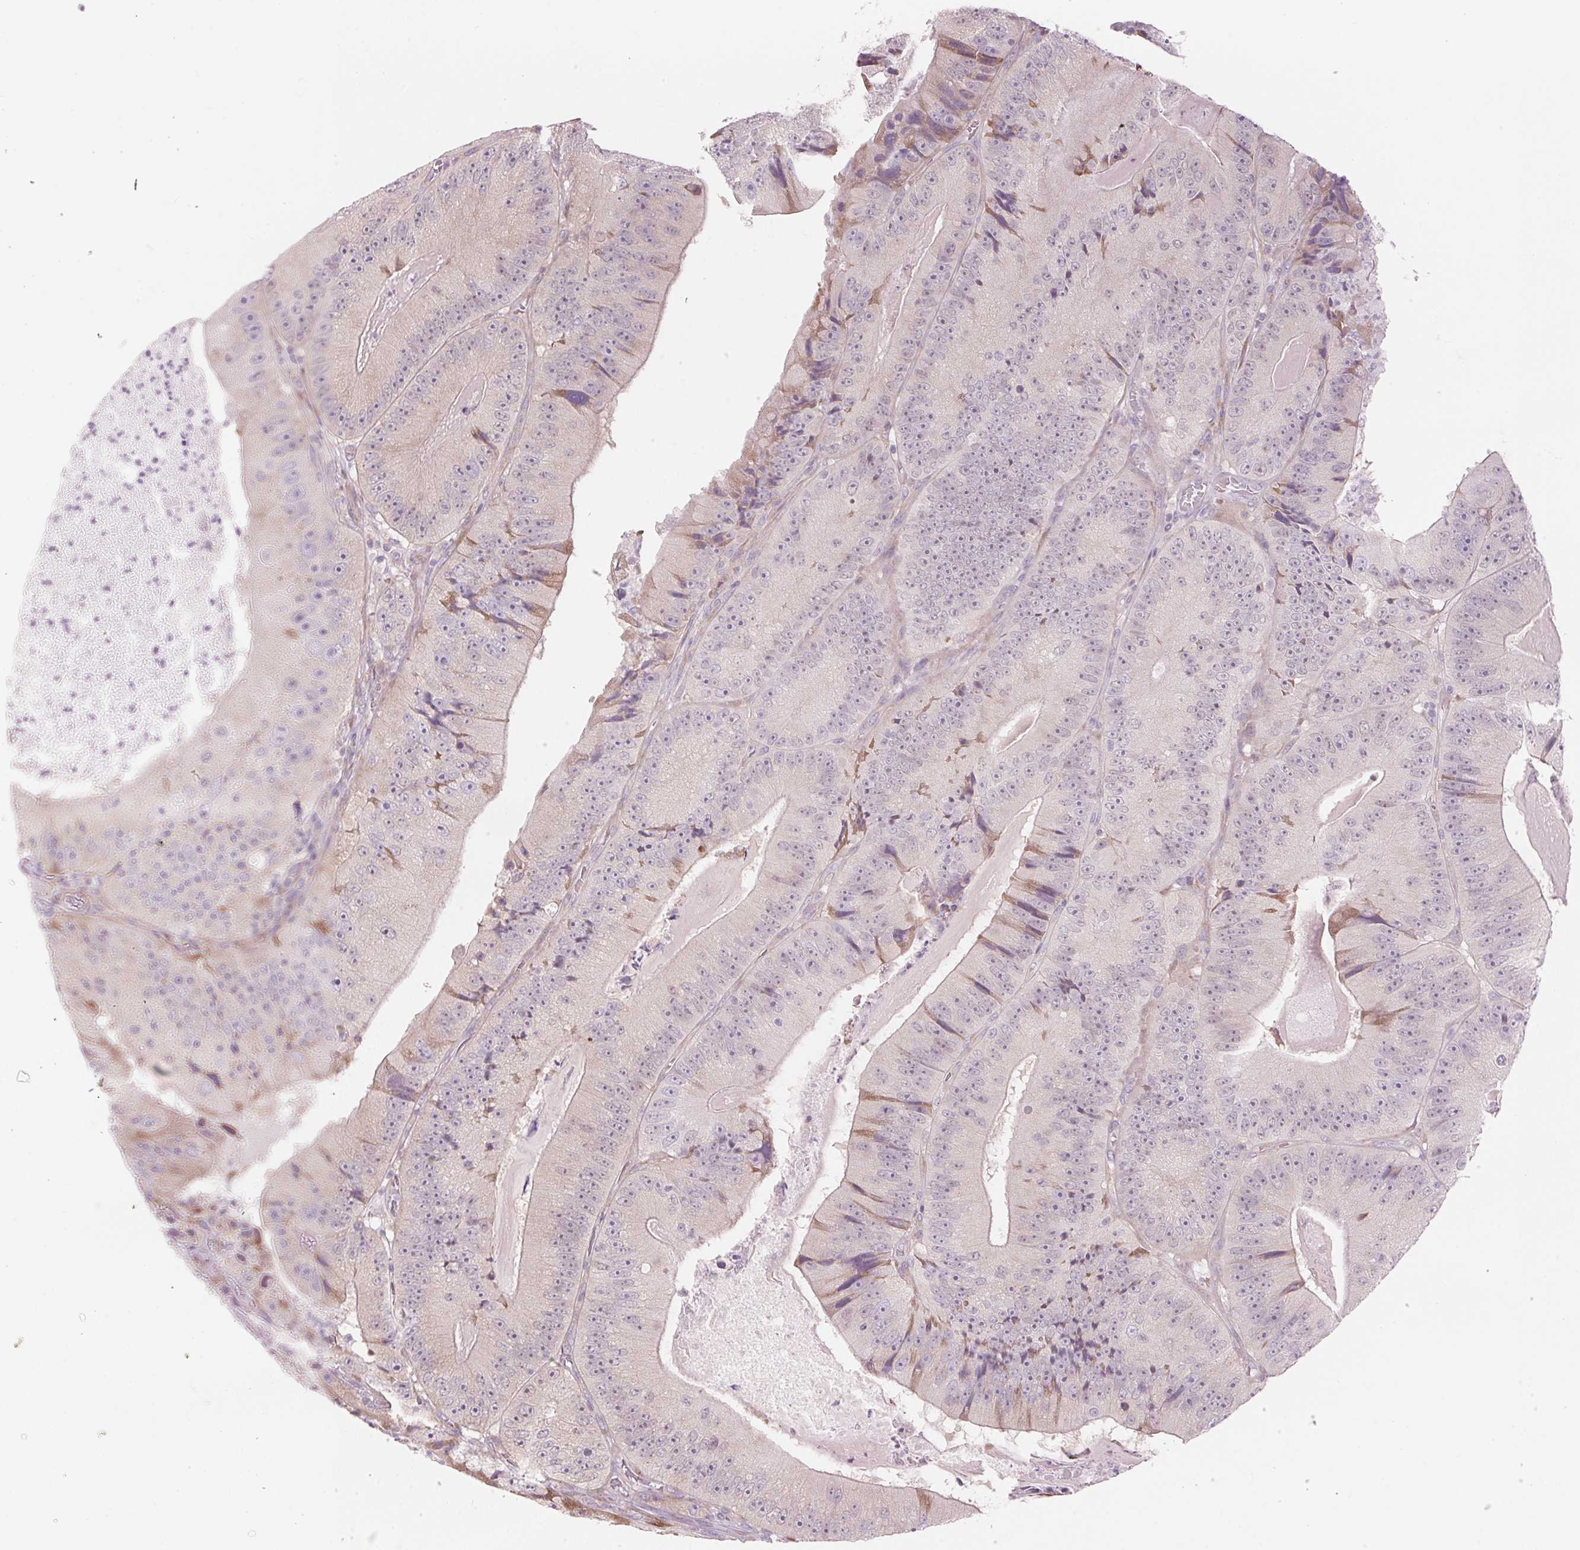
{"staining": {"intensity": "negative", "quantity": "none", "location": "none"}, "tissue": "colorectal cancer", "cell_type": "Tumor cells", "image_type": "cancer", "snomed": [{"axis": "morphology", "description": "Adenocarcinoma, NOS"}, {"axis": "topography", "description": "Colon"}], "caption": "Histopathology image shows no significant protein positivity in tumor cells of colorectal adenocarcinoma. (Brightfield microscopy of DAB IHC at high magnification).", "gene": "GNMT", "patient": {"sex": "female", "age": 86}}